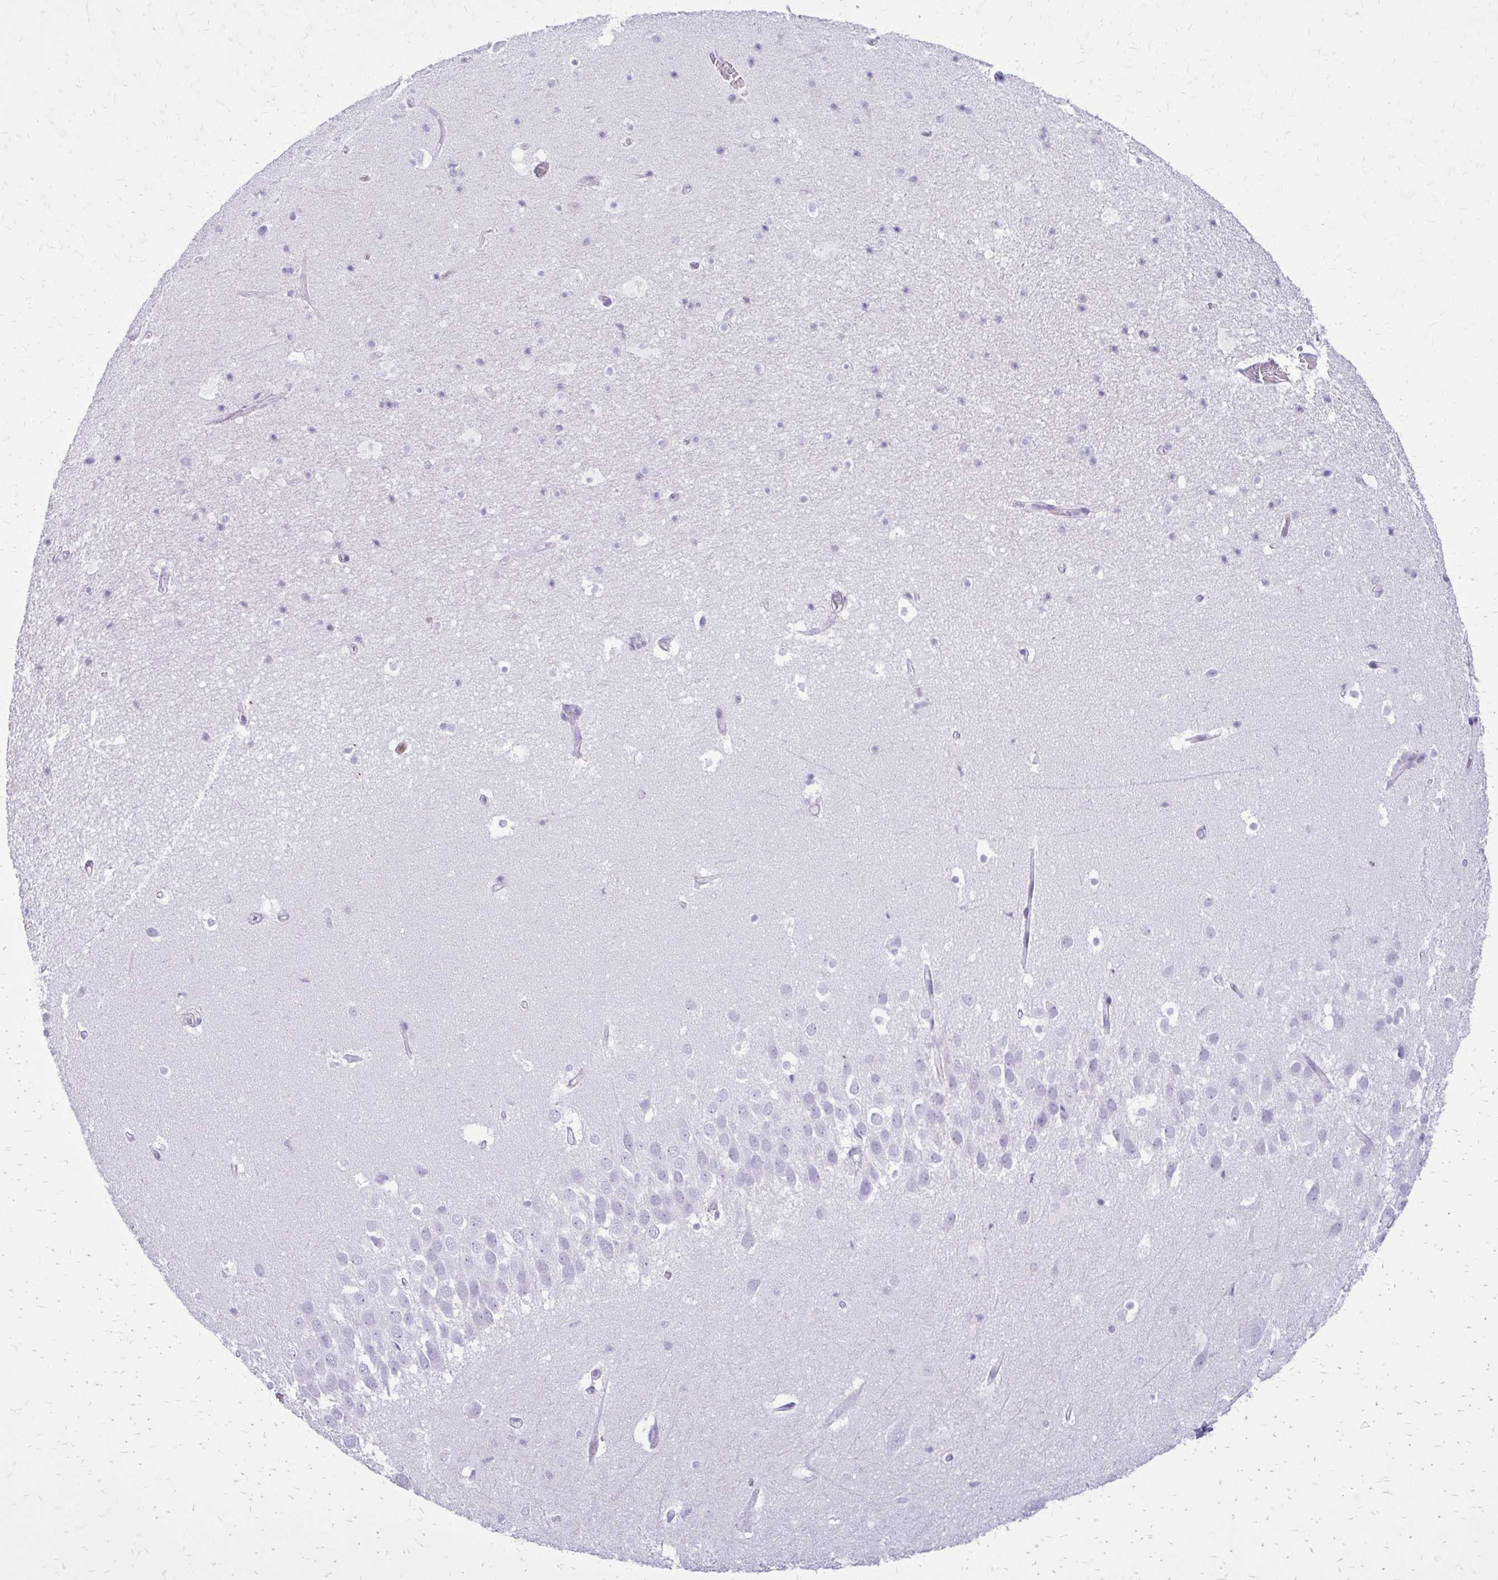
{"staining": {"intensity": "negative", "quantity": "none", "location": "none"}, "tissue": "hippocampus", "cell_type": "Glial cells", "image_type": "normal", "snomed": [{"axis": "morphology", "description": "Normal tissue, NOS"}, {"axis": "topography", "description": "Hippocampus"}], "caption": "Hippocampus was stained to show a protein in brown. There is no significant staining in glial cells. The staining is performed using DAB brown chromogen with nuclei counter-stained in using hematoxylin.", "gene": "CAT", "patient": {"sex": "male", "age": 26}}